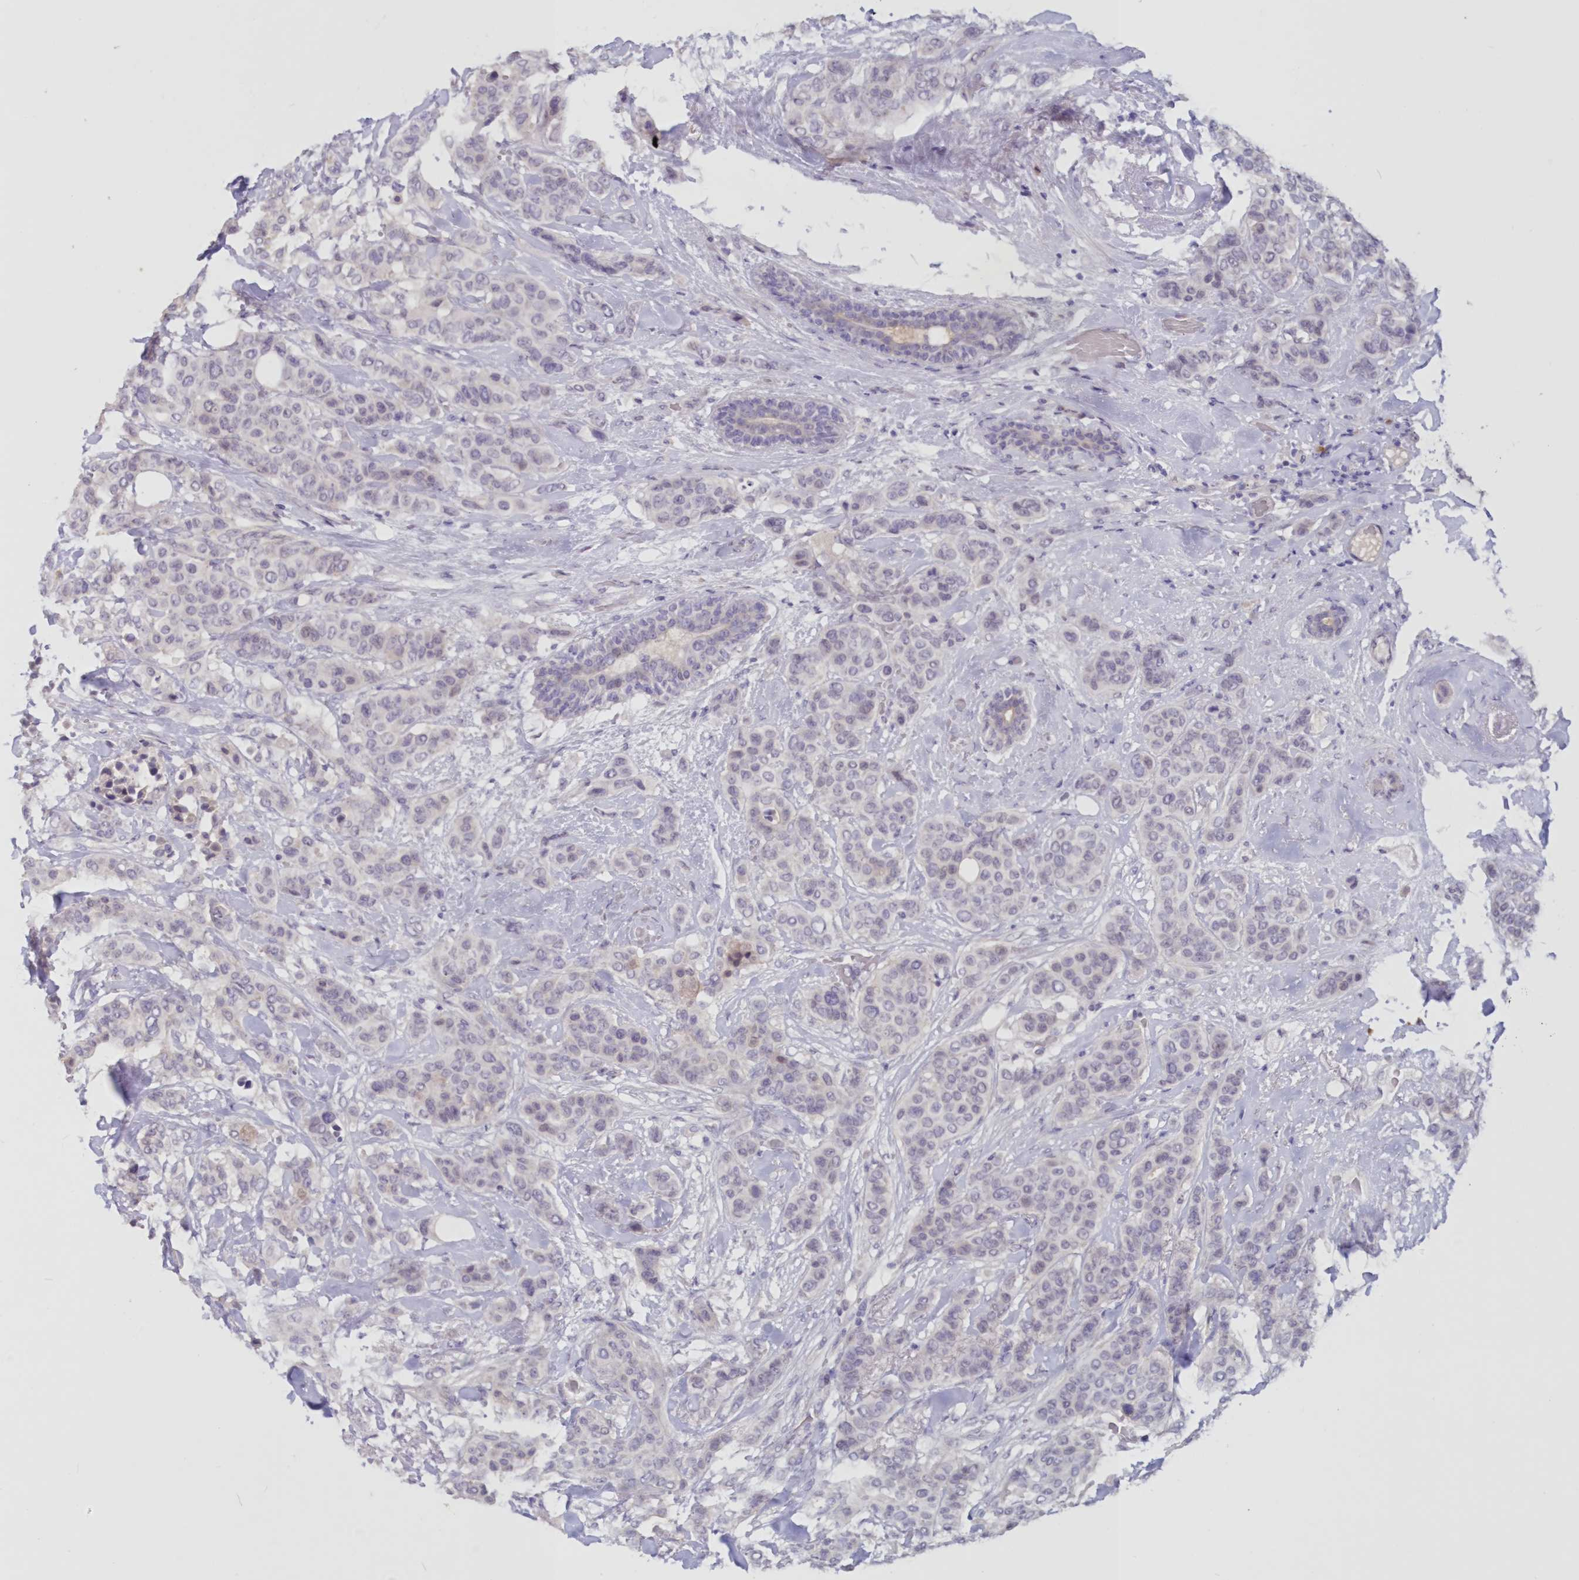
{"staining": {"intensity": "negative", "quantity": "none", "location": "none"}, "tissue": "breast cancer", "cell_type": "Tumor cells", "image_type": "cancer", "snomed": [{"axis": "morphology", "description": "Lobular carcinoma"}, {"axis": "topography", "description": "Breast"}], "caption": "Protein analysis of breast cancer displays no significant staining in tumor cells.", "gene": "SNED1", "patient": {"sex": "female", "age": 51}}